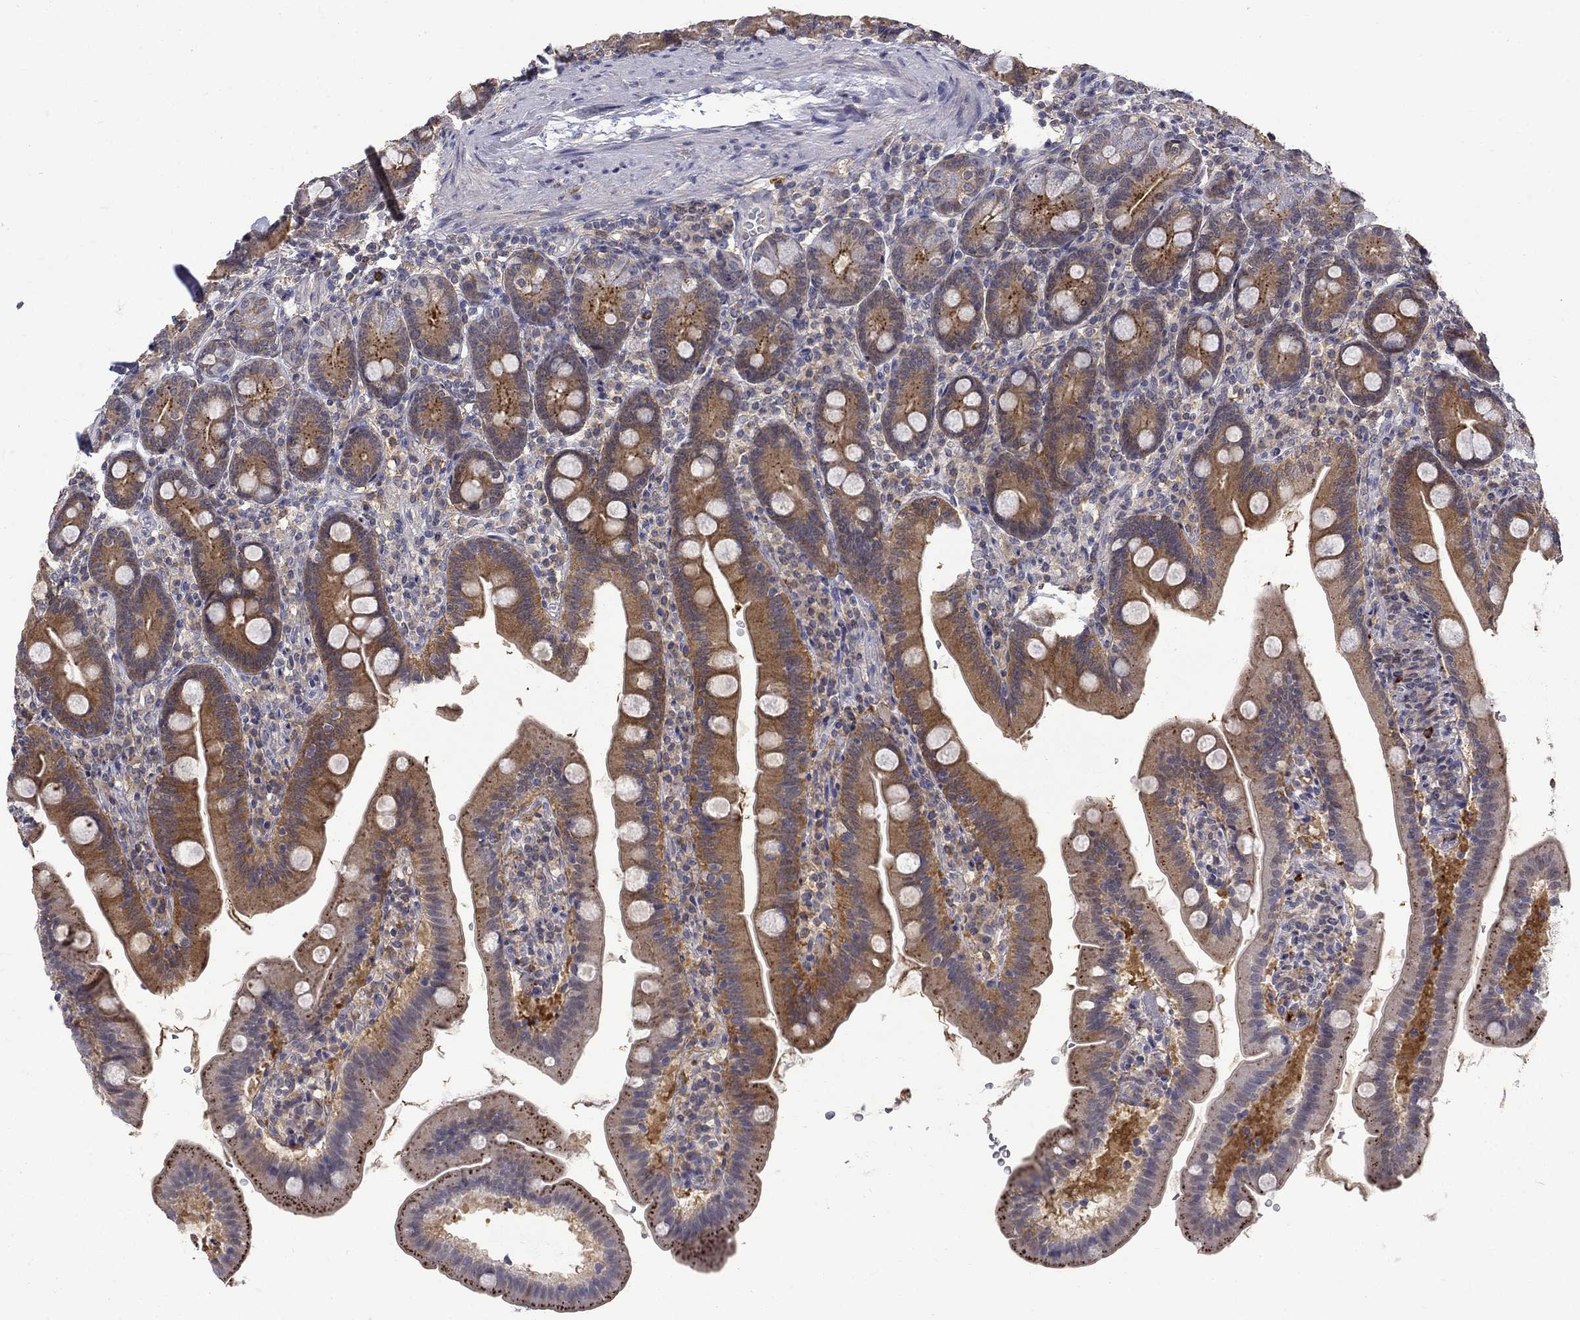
{"staining": {"intensity": "strong", "quantity": "<25%", "location": "cytoplasmic/membranous"}, "tissue": "duodenum", "cell_type": "Glandular cells", "image_type": "normal", "snomed": [{"axis": "morphology", "description": "Normal tissue, NOS"}, {"axis": "topography", "description": "Duodenum"}], "caption": "Glandular cells demonstrate strong cytoplasmic/membranous expression in approximately <25% of cells in normal duodenum. (Brightfield microscopy of DAB IHC at high magnification).", "gene": "PCBP2", "patient": {"sex": "female", "age": 67}}